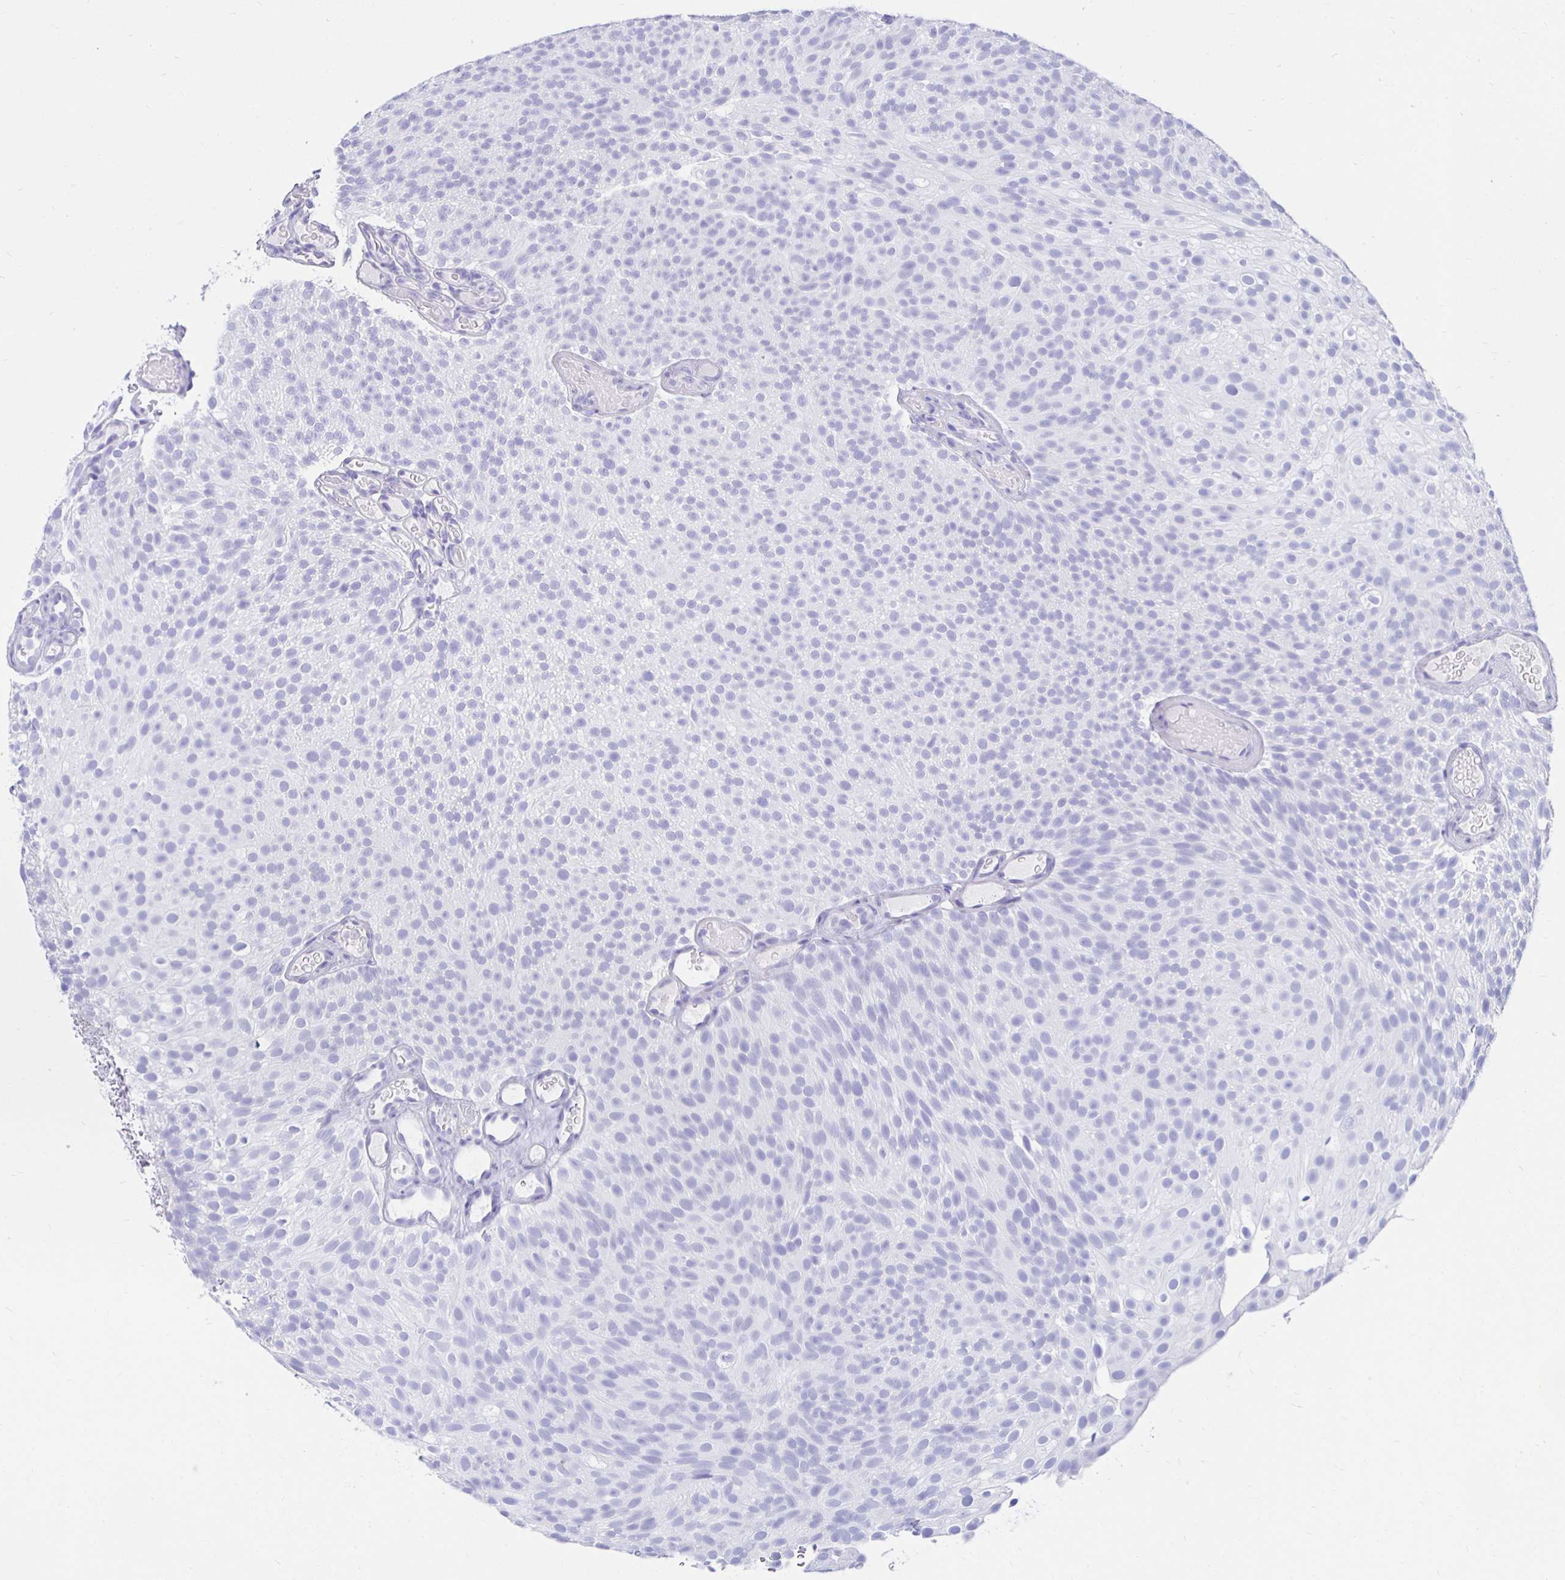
{"staining": {"intensity": "negative", "quantity": "none", "location": "none"}, "tissue": "urothelial cancer", "cell_type": "Tumor cells", "image_type": "cancer", "snomed": [{"axis": "morphology", "description": "Urothelial carcinoma, Low grade"}, {"axis": "topography", "description": "Urinary bladder"}], "caption": "Low-grade urothelial carcinoma stained for a protein using immunohistochemistry (IHC) shows no expression tumor cells.", "gene": "UMOD", "patient": {"sex": "male", "age": 78}}